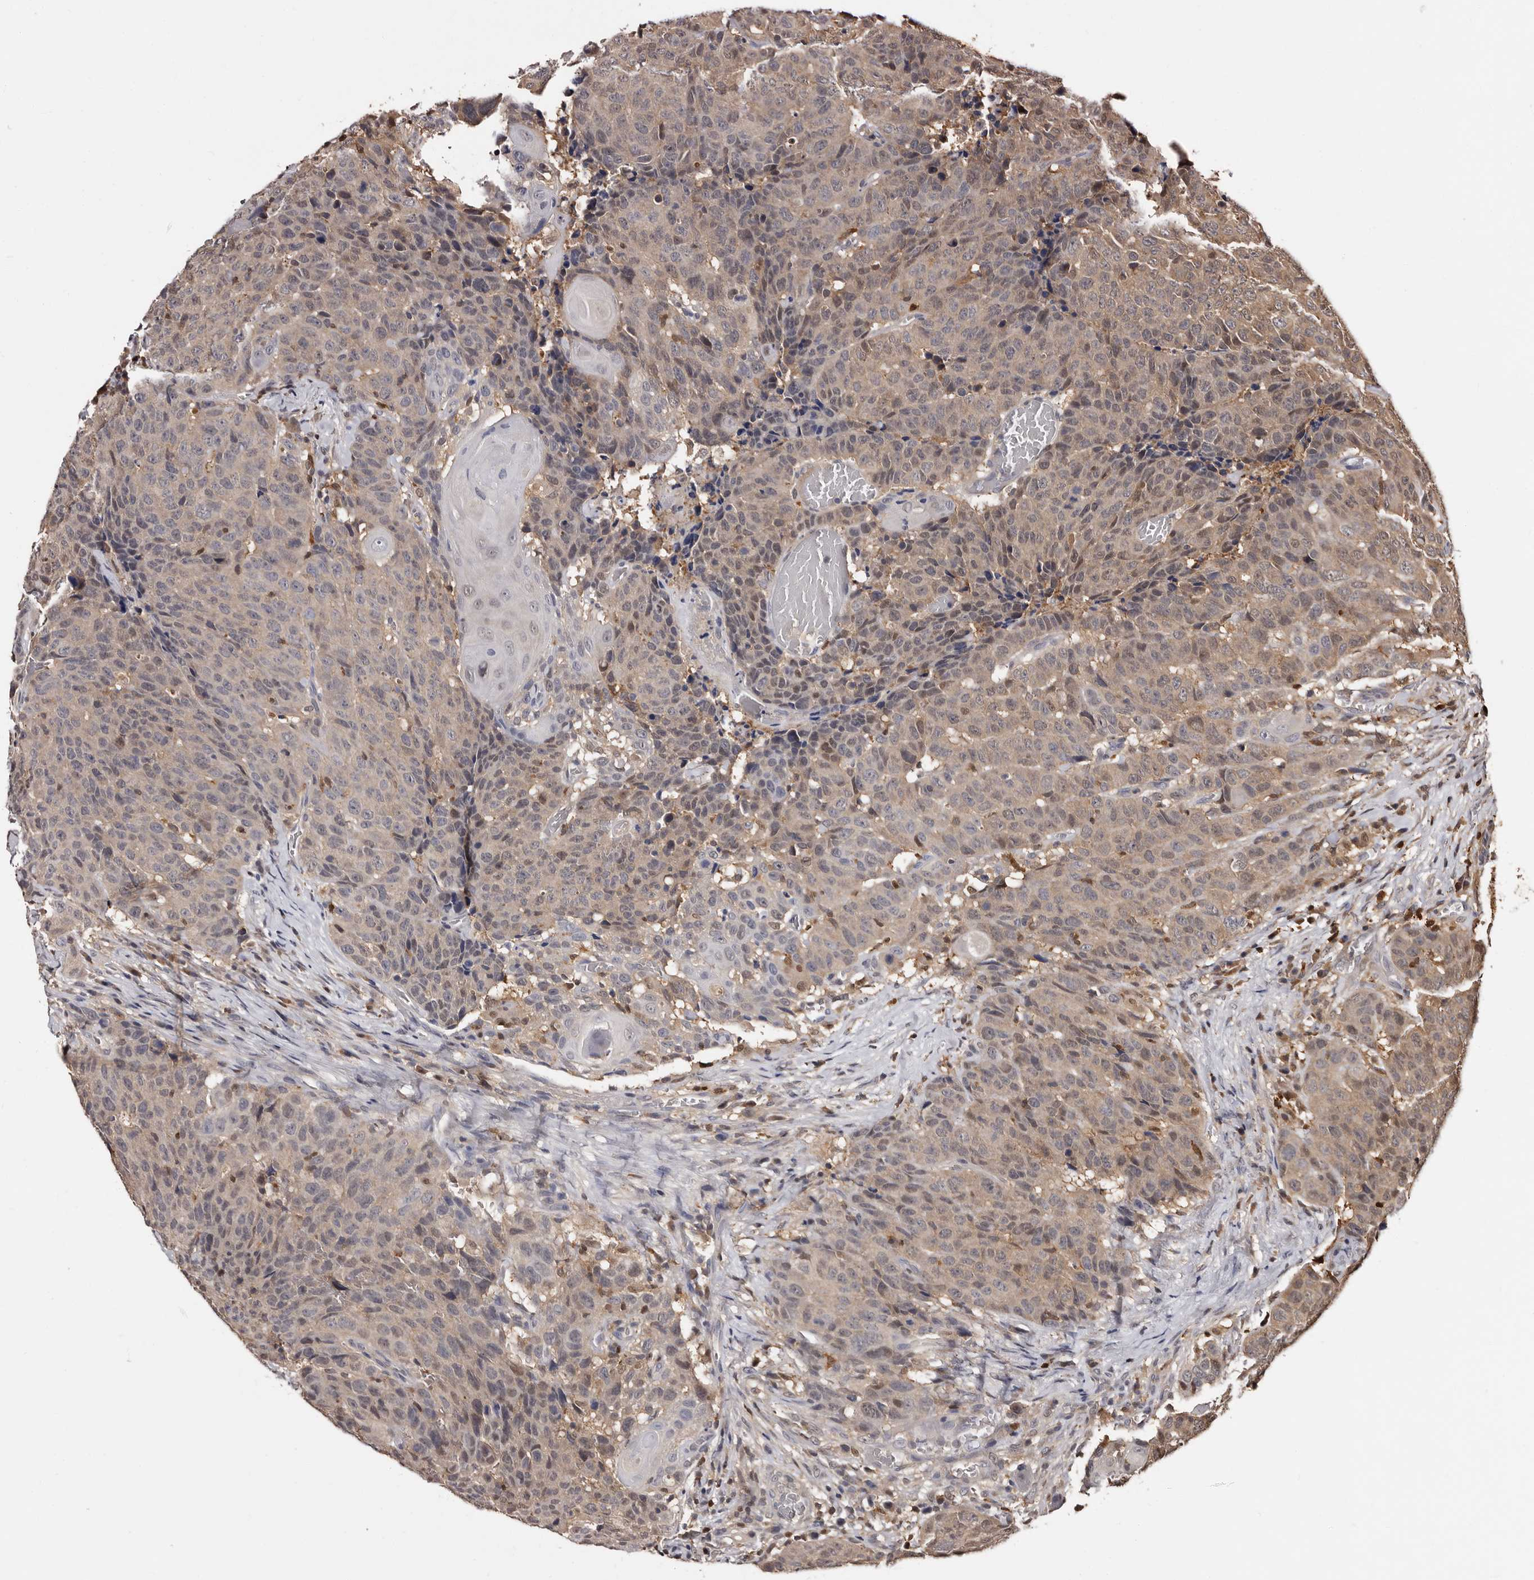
{"staining": {"intensity": "weak", "quantity": ">75%", "location": "cytoplasmic/membranous"}, "tissue": "head and neck cancer", "cell_type": "Tumor cells", "image_type": "cancer", "snomed": [{"axis": "morphology", "description": "Squamous cell carcinoma, NOS"}, {"axis": "topography", "description": "Head-Neck"}], "caption": "This image shows IHC staining of head and neck squamous cell carcinoma, with low weak cytoplasmic/membranous staining in approximately >75% of tumor cells.", "gene": "DNPH1", "patient": {"sex": "male", "age": 66}}